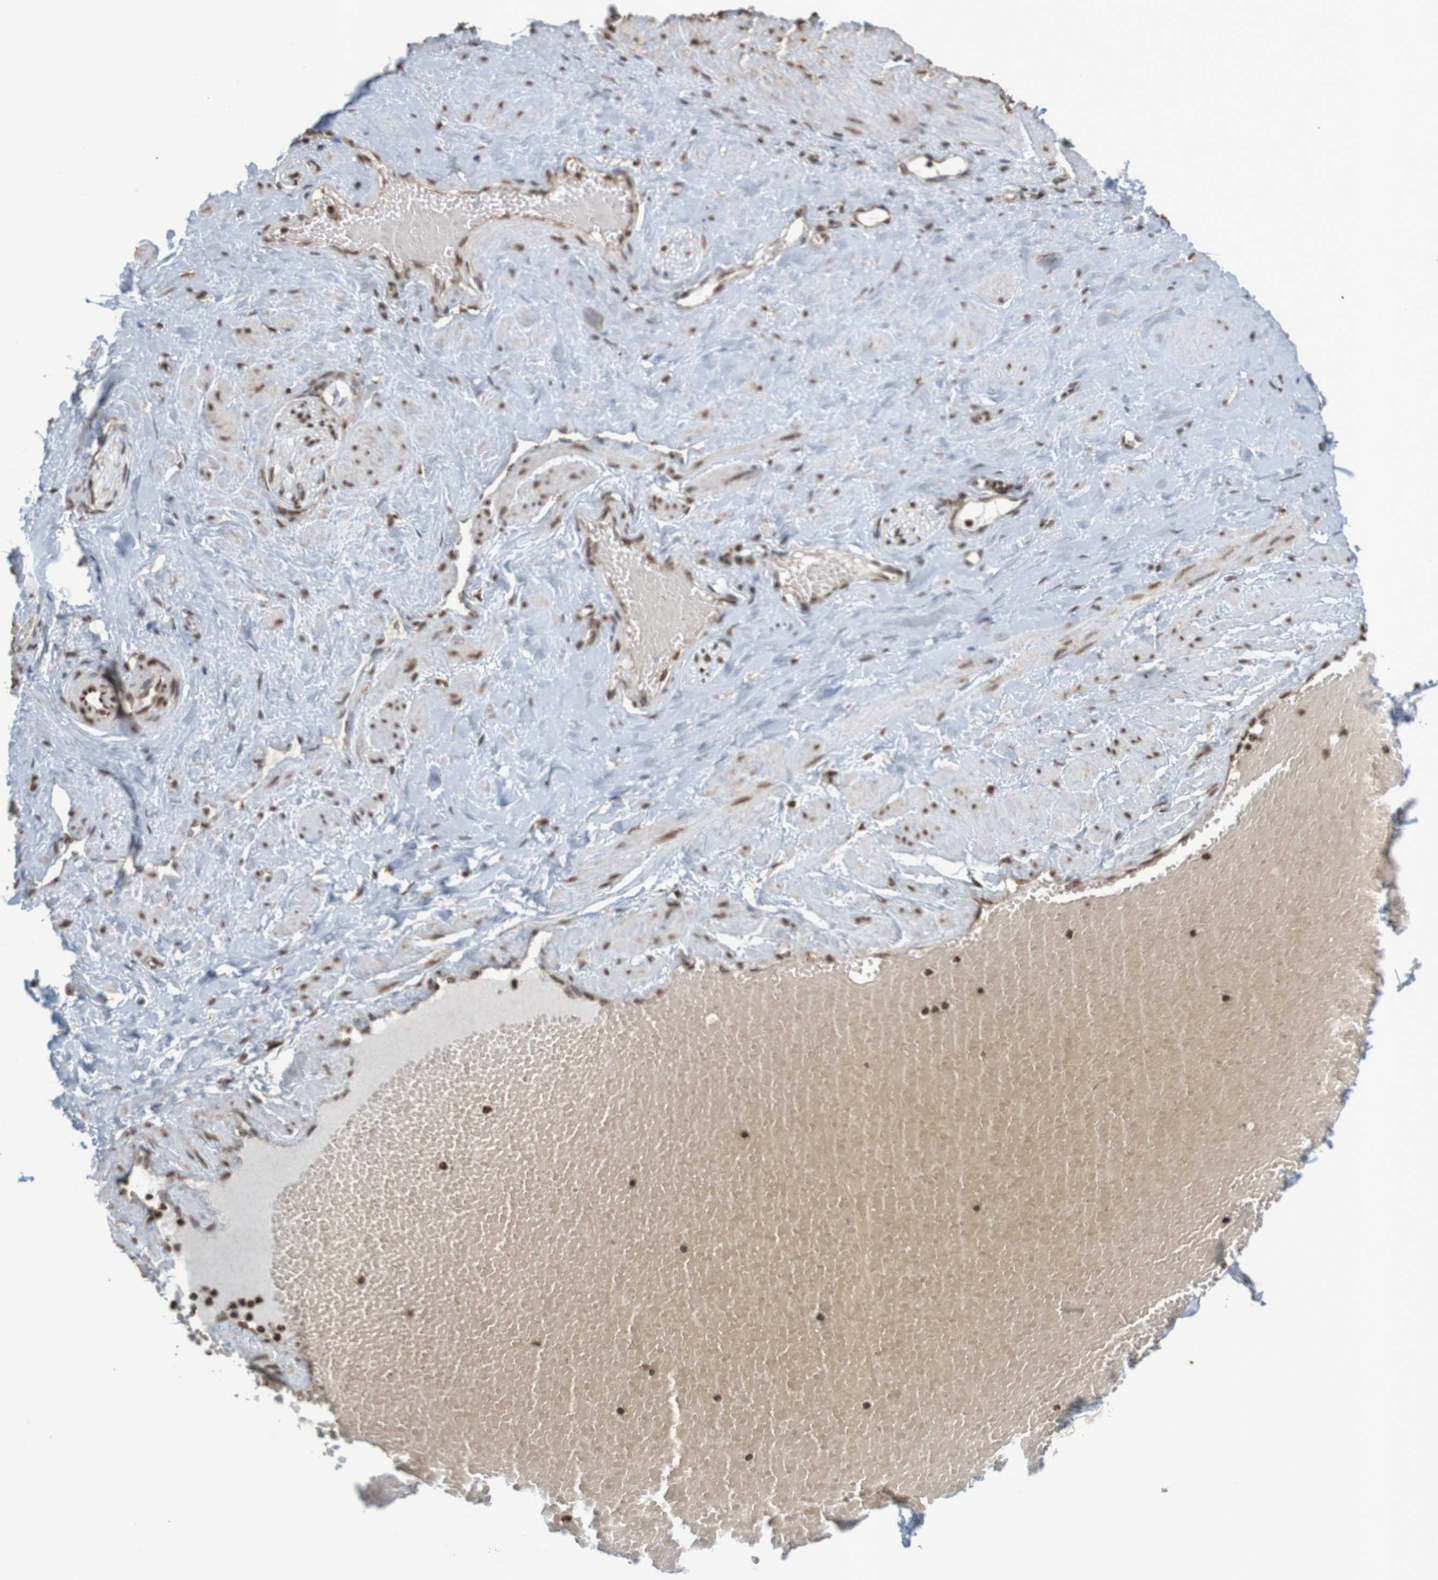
{"staining": {"intensity": "weak", "quantity": "25%-75%", "location": "cytoplasmic/membranous"}, "tissue": "adipose tissue", "cell_type": "Adipocytes", "image_type": "normal", "snomed": [{"axis": "morphology", "description": "Normal tissue, NOS"}, {"axis": "topography", "description": "Soft tissue"}, {"axis": "topography", "description": "Vascular tissue"}], "caption": "A micrograph showing weak cytoplasmic/membranous positivity in about 25%-75% of adipocytes in unremarkable adipose tissue, as visualized by brown immunohistochemical staining.", "gene": "GFI1", "patient": {"sex": "female", "age": 35}}